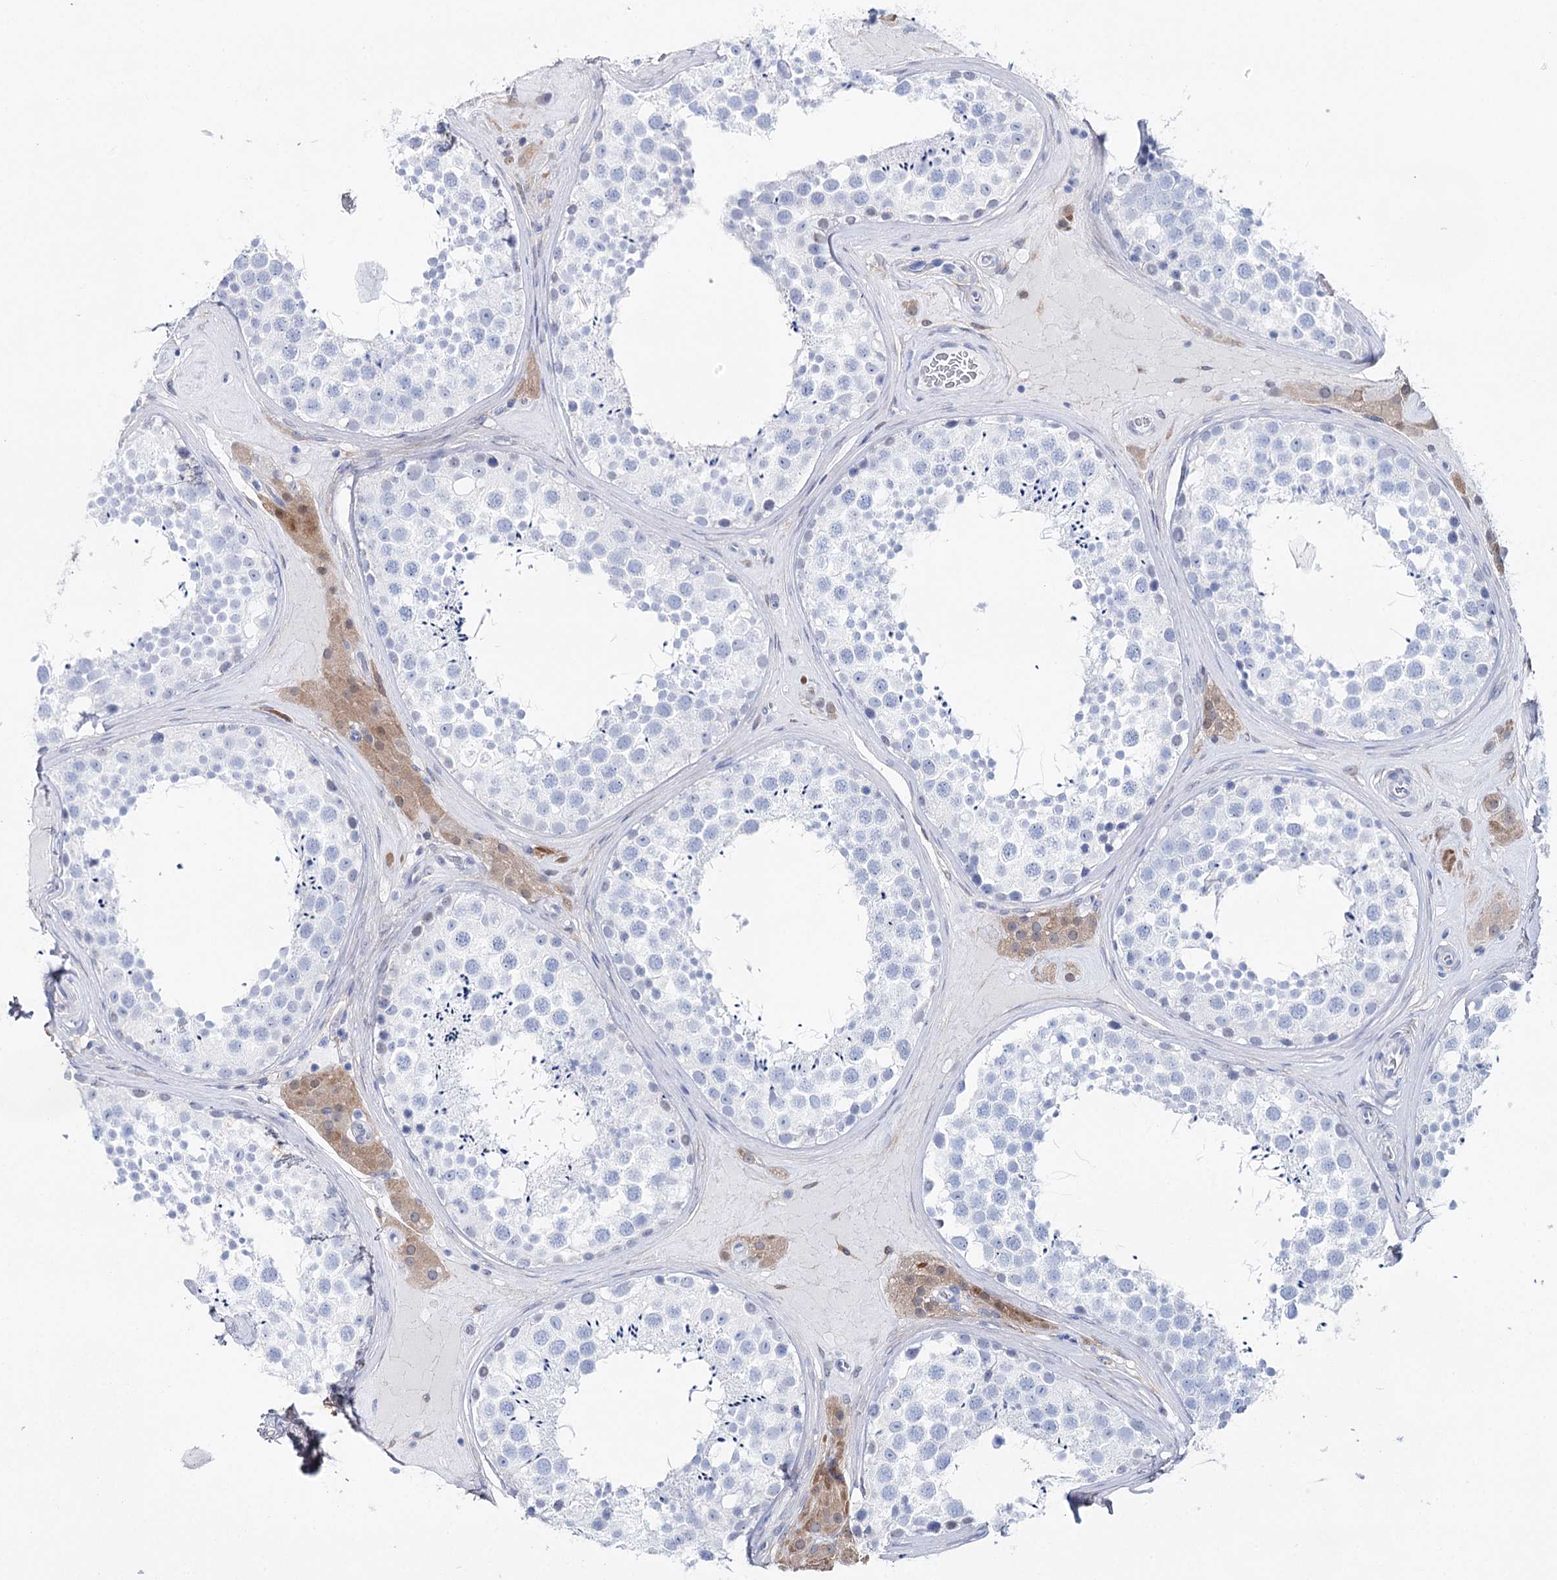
{"staining": {"intensity": "negative", "quantity": "none", "location": "none"}, "tissue": "testis", "cell_type": "Cells in seminiferous ducts", "image_type": "normal", "snomed": [{"axis": "morphology", "description": "Normal tissue, NOS"}, {"axis": "topography", "description": "Testis"}], "caption": "Immunohistochemical staining of normal testis shows no significant expression in cells in seminiferous ducts.", "gene": "UGDH", "patient": {"sex": "male", "age": 46}}